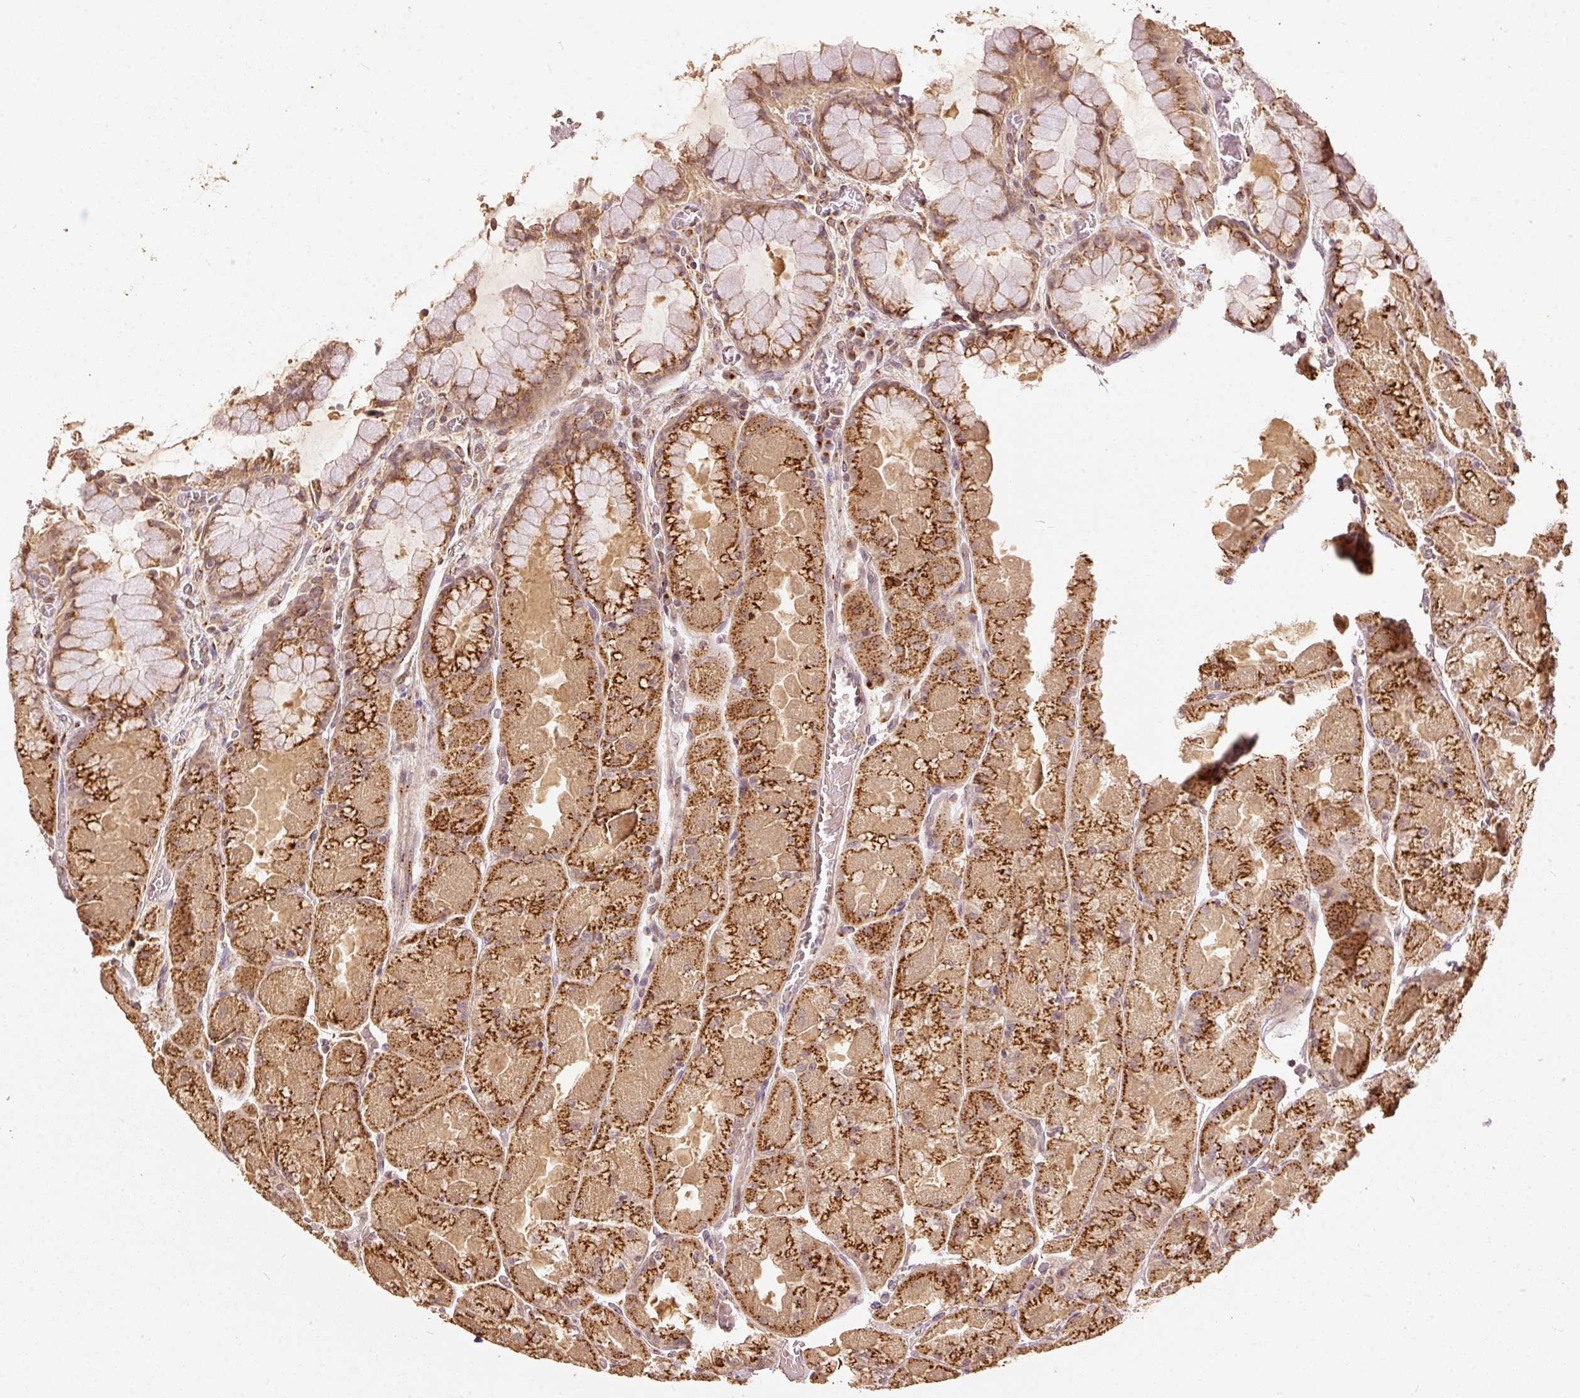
{"staining": {"intensity": "strong", "quantity": ">75%", "location": "cytoplasmic/membranous"}, "tissue": "stomach", "cell_type": "Glandular cells", "image_type": "normal", "snomed": [{"axis": "morphology", "description": "Normal tissue, NOS"}, {"axis": "topography", "description": "Stomach"}], "caption": "Immunohistochemistry of benign stomach displays high levels of strong cytoplasmic/membranous staining in approximately >75% of glandular cells.", "gene": "FUT8", "patient": {"sex": "female", "age": 61}}